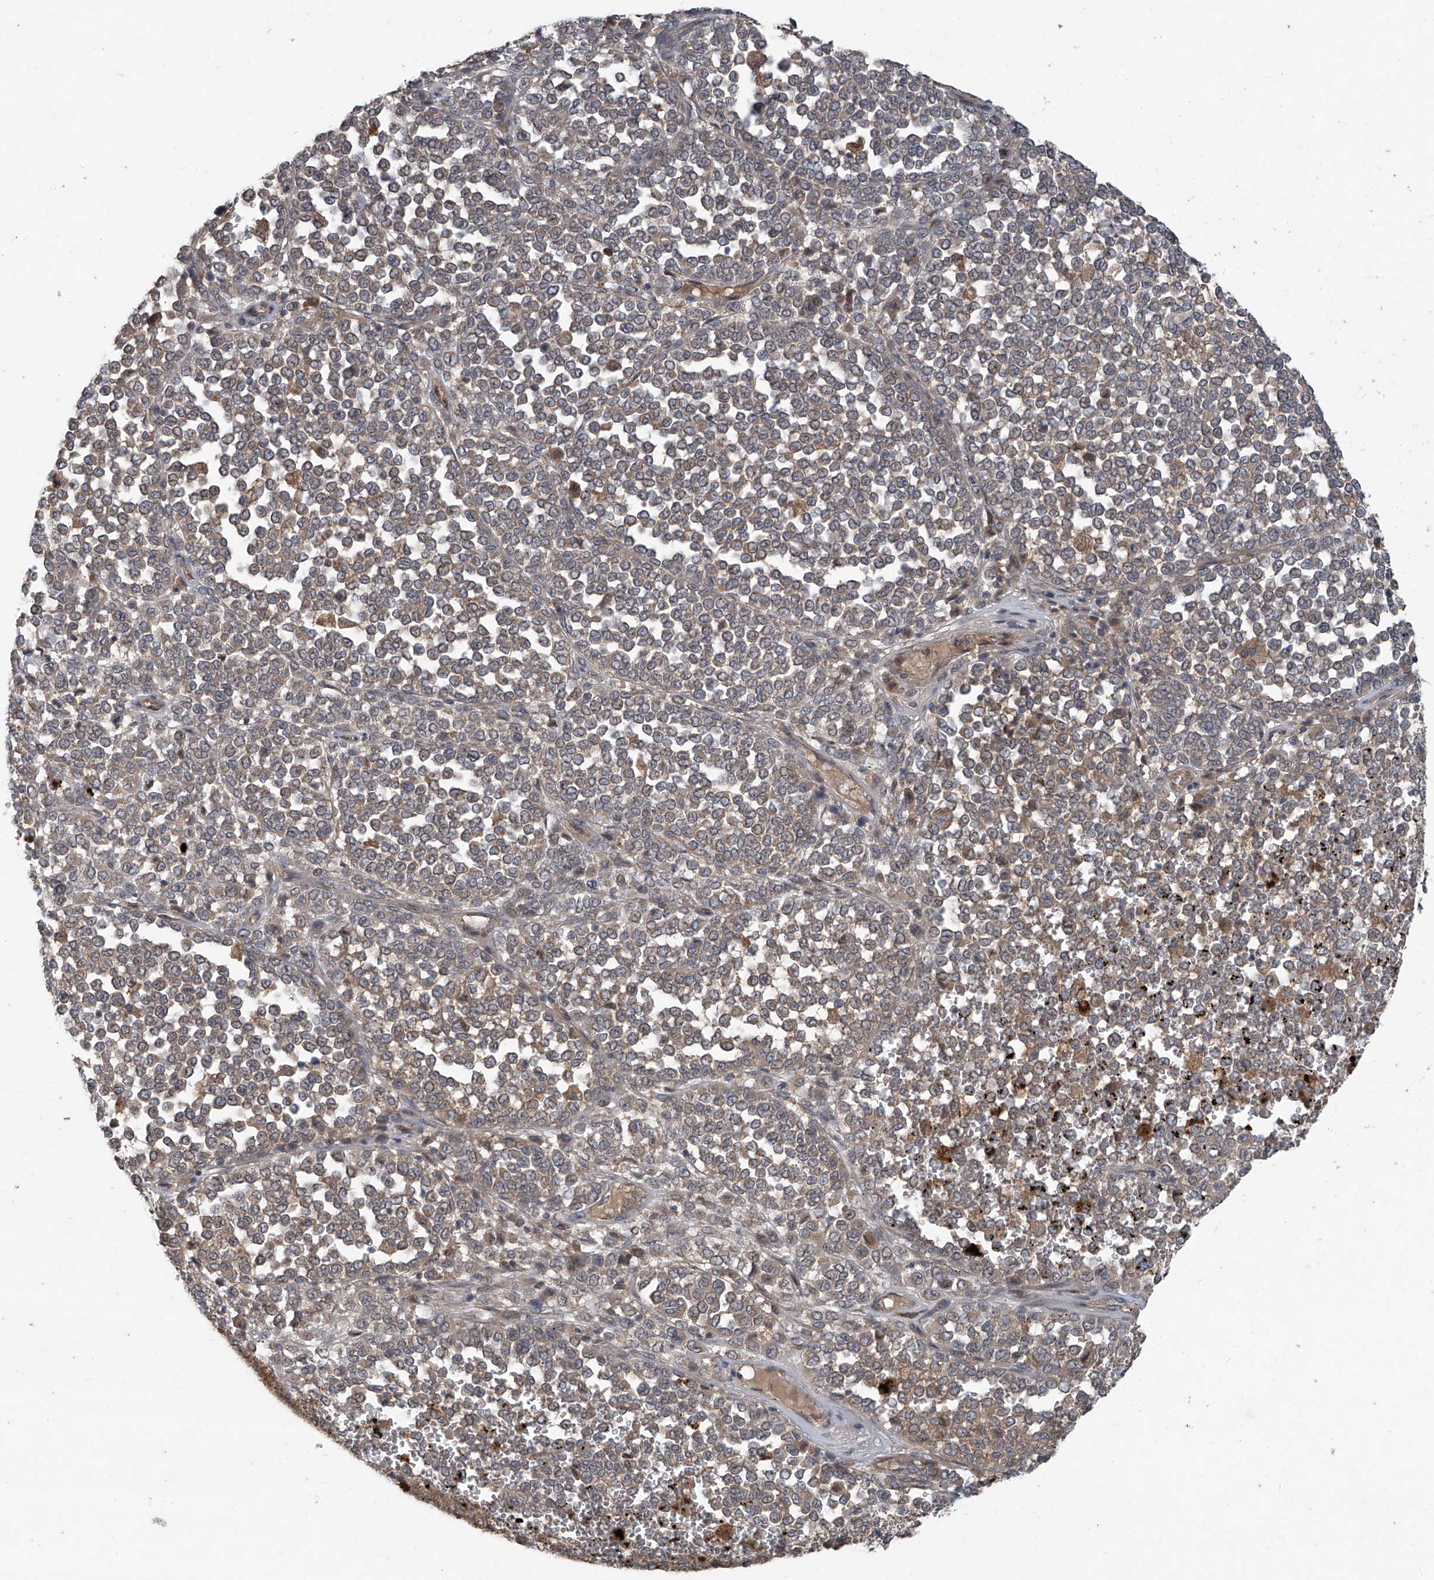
{"staining": {"intensity": "weak", "quantity": ">75%", "location": "cytoplasmic/membranous"}, "tissue": "melanoma", "cell_type": "Tumor cells", "image_type": "cancer", "snomed": [{"axis": "morphology", "description": "Malignant melanoma, Metastatic site"}, {"axis": "topography", "description": "Pancreas"}], "caption": "Immunohistochemistry (IHC) staining of melanoma, which reveals low levels of weak cytoplasmic/membranous expression in about >75% of tumor cells indicating weak cytoplasmic/membranous protein staining. The staining was performed using DAB (brown) for protein detection and nuclei were counterstained in hematoxylin (blue).", "gene": "FOXRED2", "patient": {"sex": "female", "age": 30}}